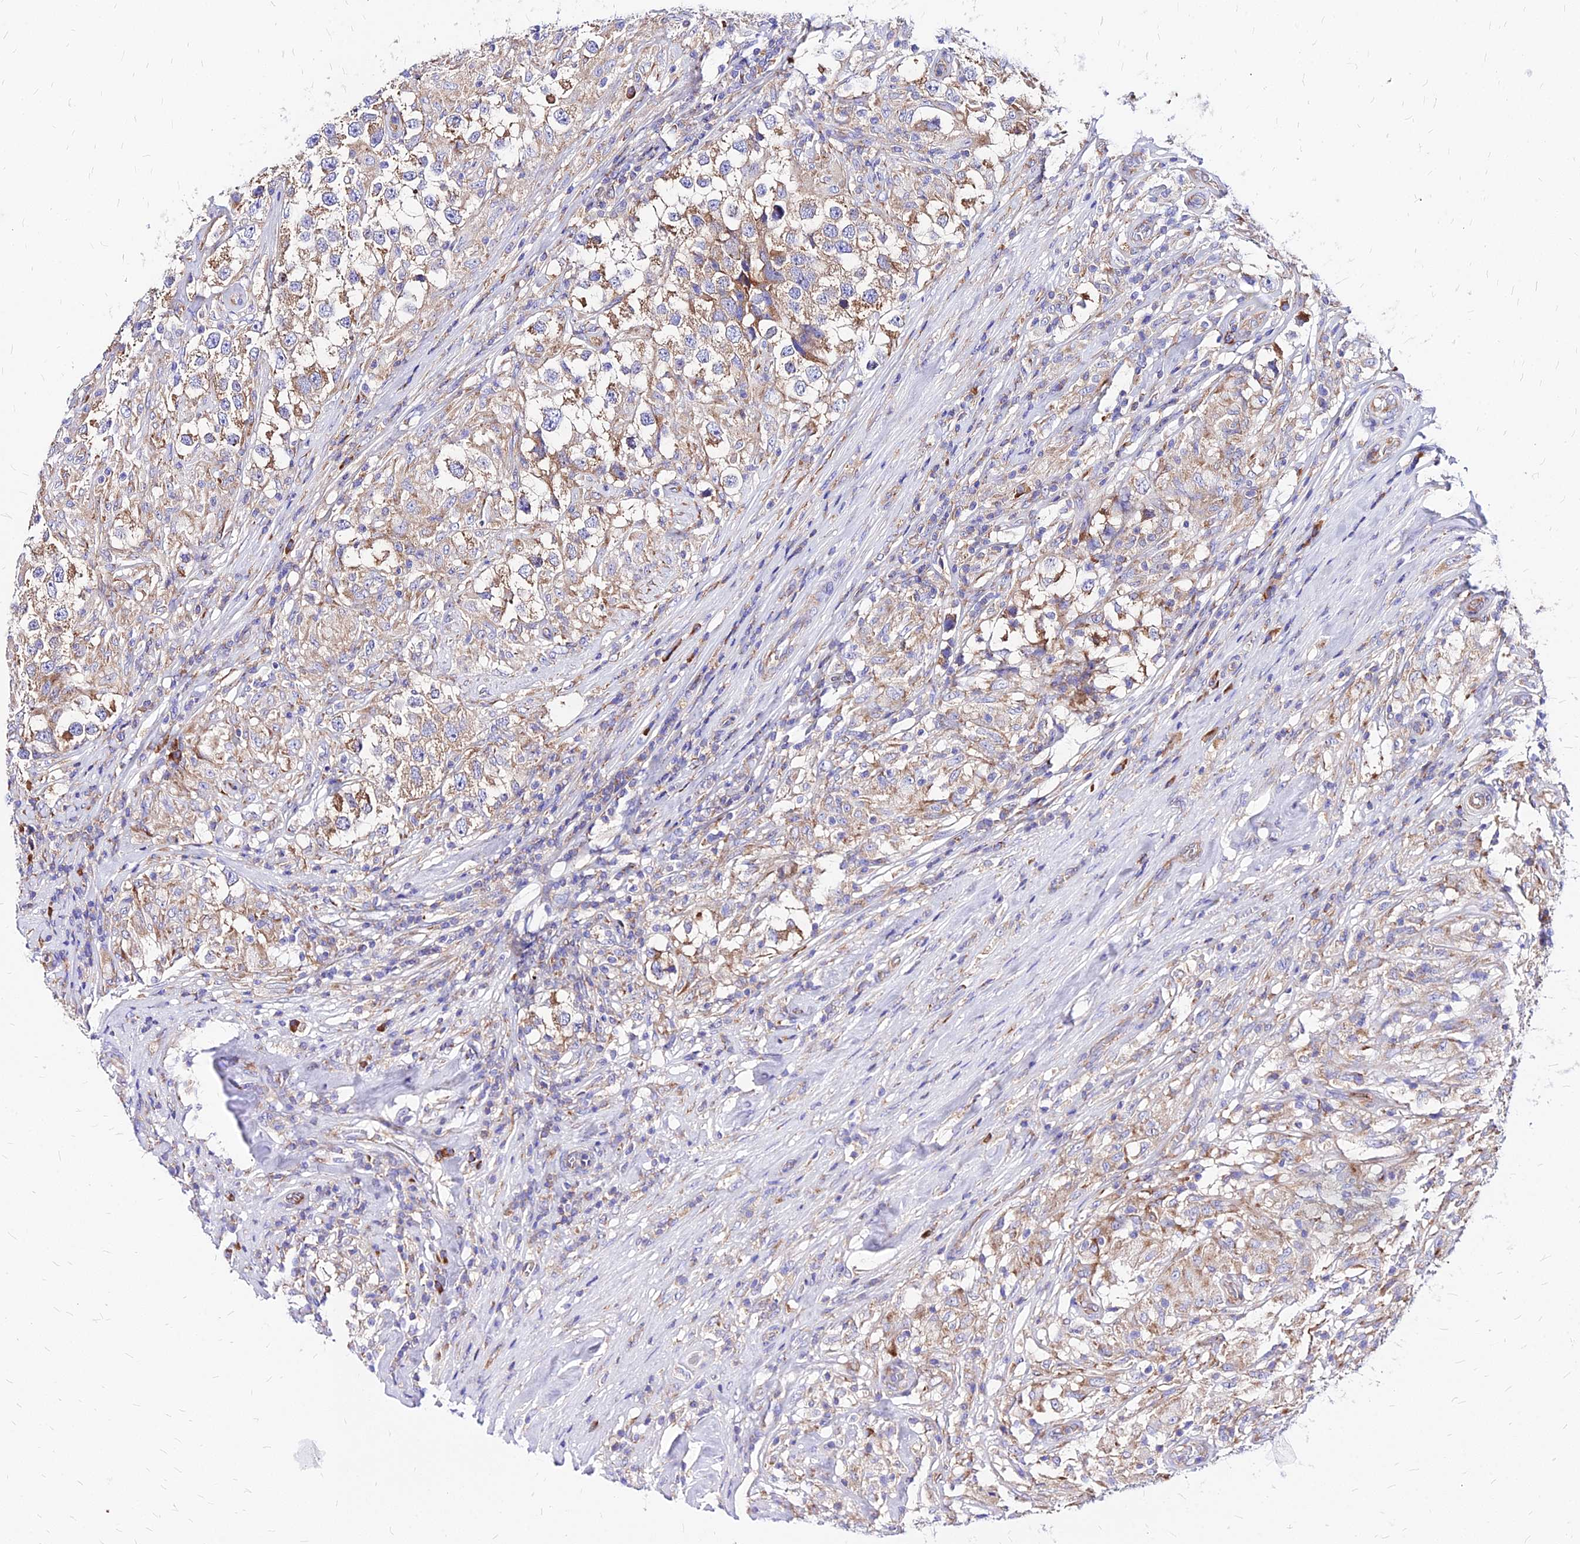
{"staining": {"intensity": "moderate", "quantity": ">75%", "location": "cytoplasmic/membranous"}, "tissue": "testis cancer", "cell_type": "Tumor cells", "image_type": "cancer", "snomed": [{"axis": "morphology", "description": "Seminoma, NOS"}, {"axis": "topography", "description": "Testis"}], "caption": "IHC photomicrograph of neoplastic tissue: seminoma (testis) stained using immunohistochemistry displays medium levels of moderate protein expression localized specifically in the cytoplasmic/membranous of tumor cells, appearing as a cytoplasmic/membranous brown color.", "gene": "RPL19", "patient": {"sex": "male", "age": 46}}